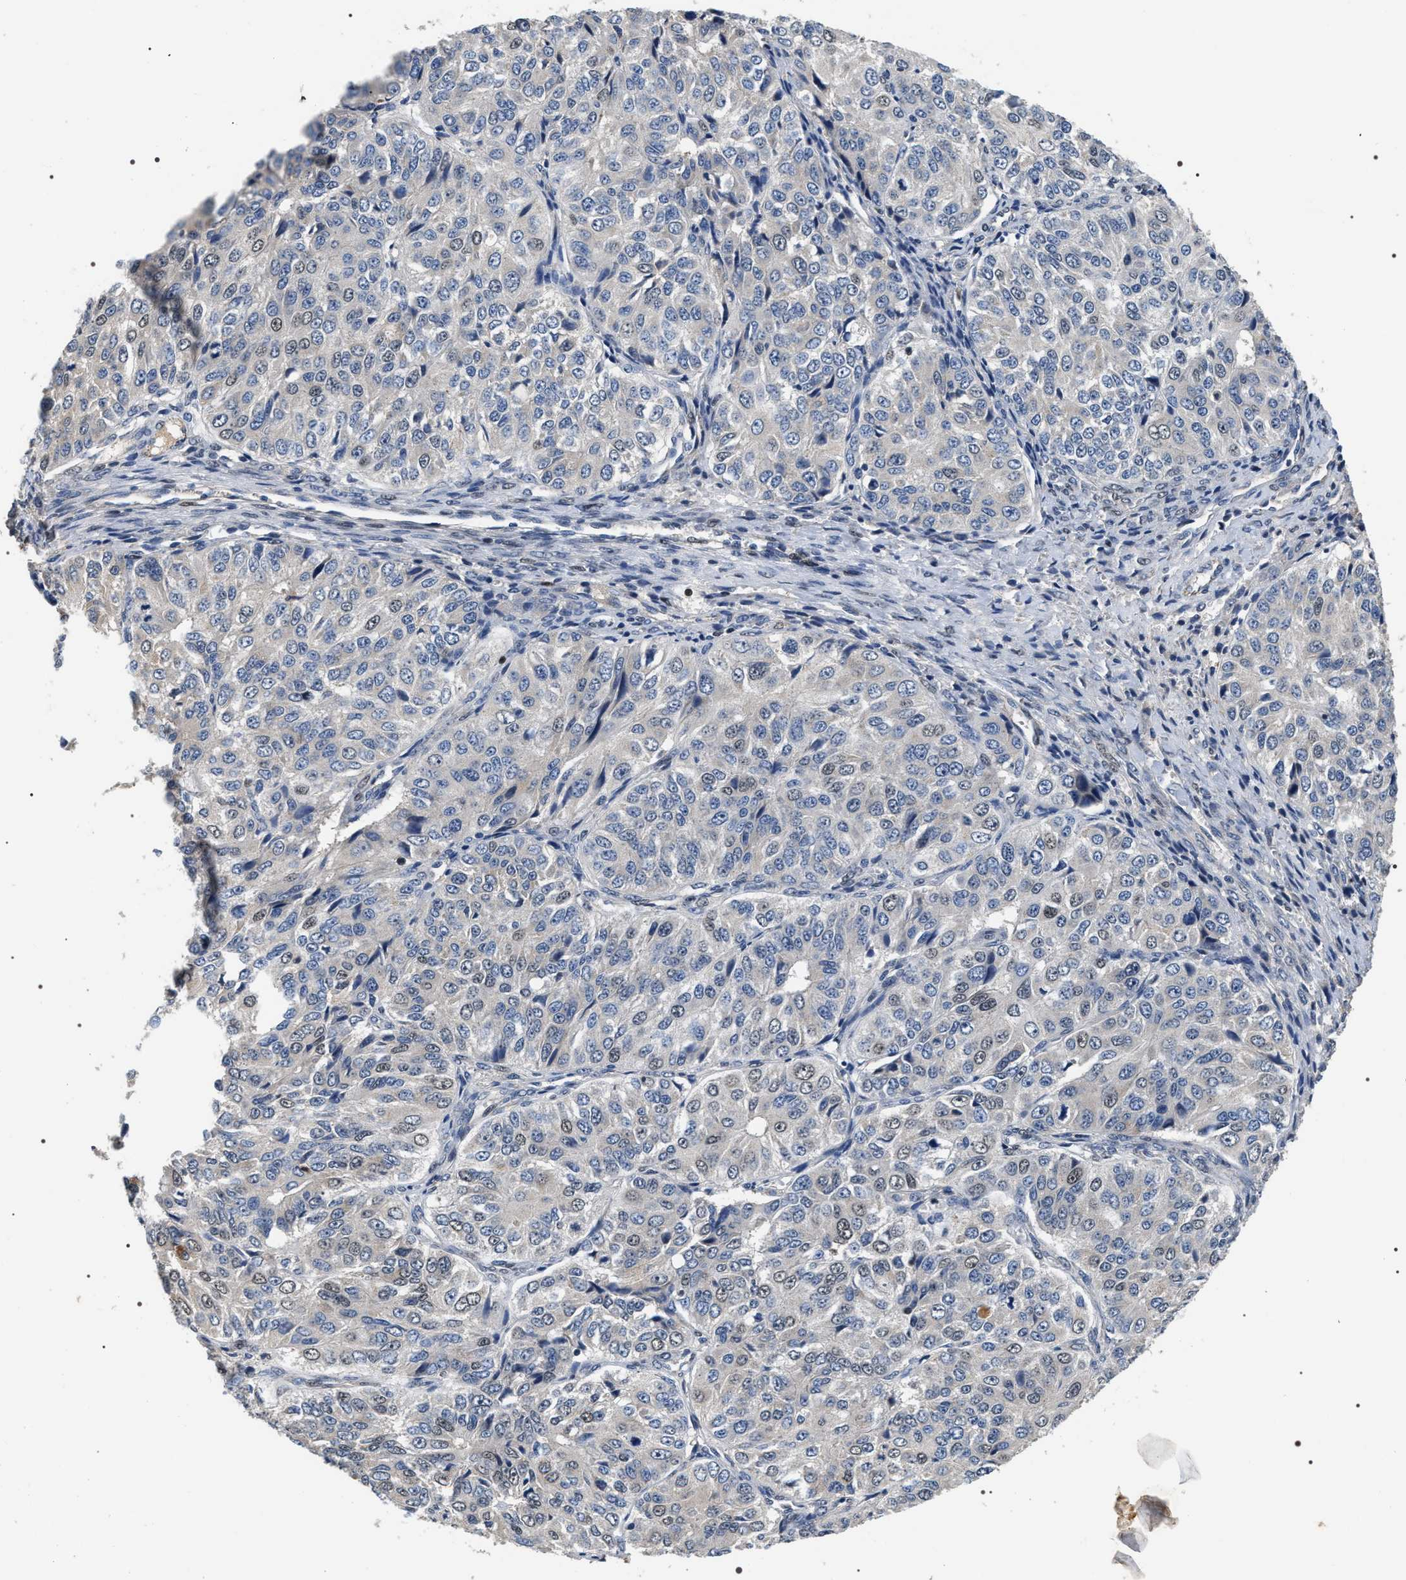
{"staining": {"intensity": "weak", "quantity": "<25%", "location": "nuclear"}, "tissue": "ovarian cancer", "cell_type": "Tumor cells", "image_type": "cancer", "snomed": [{"axis": "morphology", "description": "Carcinoma, endometroid"}, {"axis": "topography", "description": "Ovary"}], "caption": "Immunohistochemistry histopathology image of neoplastic tissue: ovarian cancer (endometroid carcinoma) stained with DAB shows no significant protein staining in tumor cells. (Brightfield microscopy of DAB IHC at high magnification).", "gene": "C7orf25", "patient": {"sex": "female", "age": 51}}